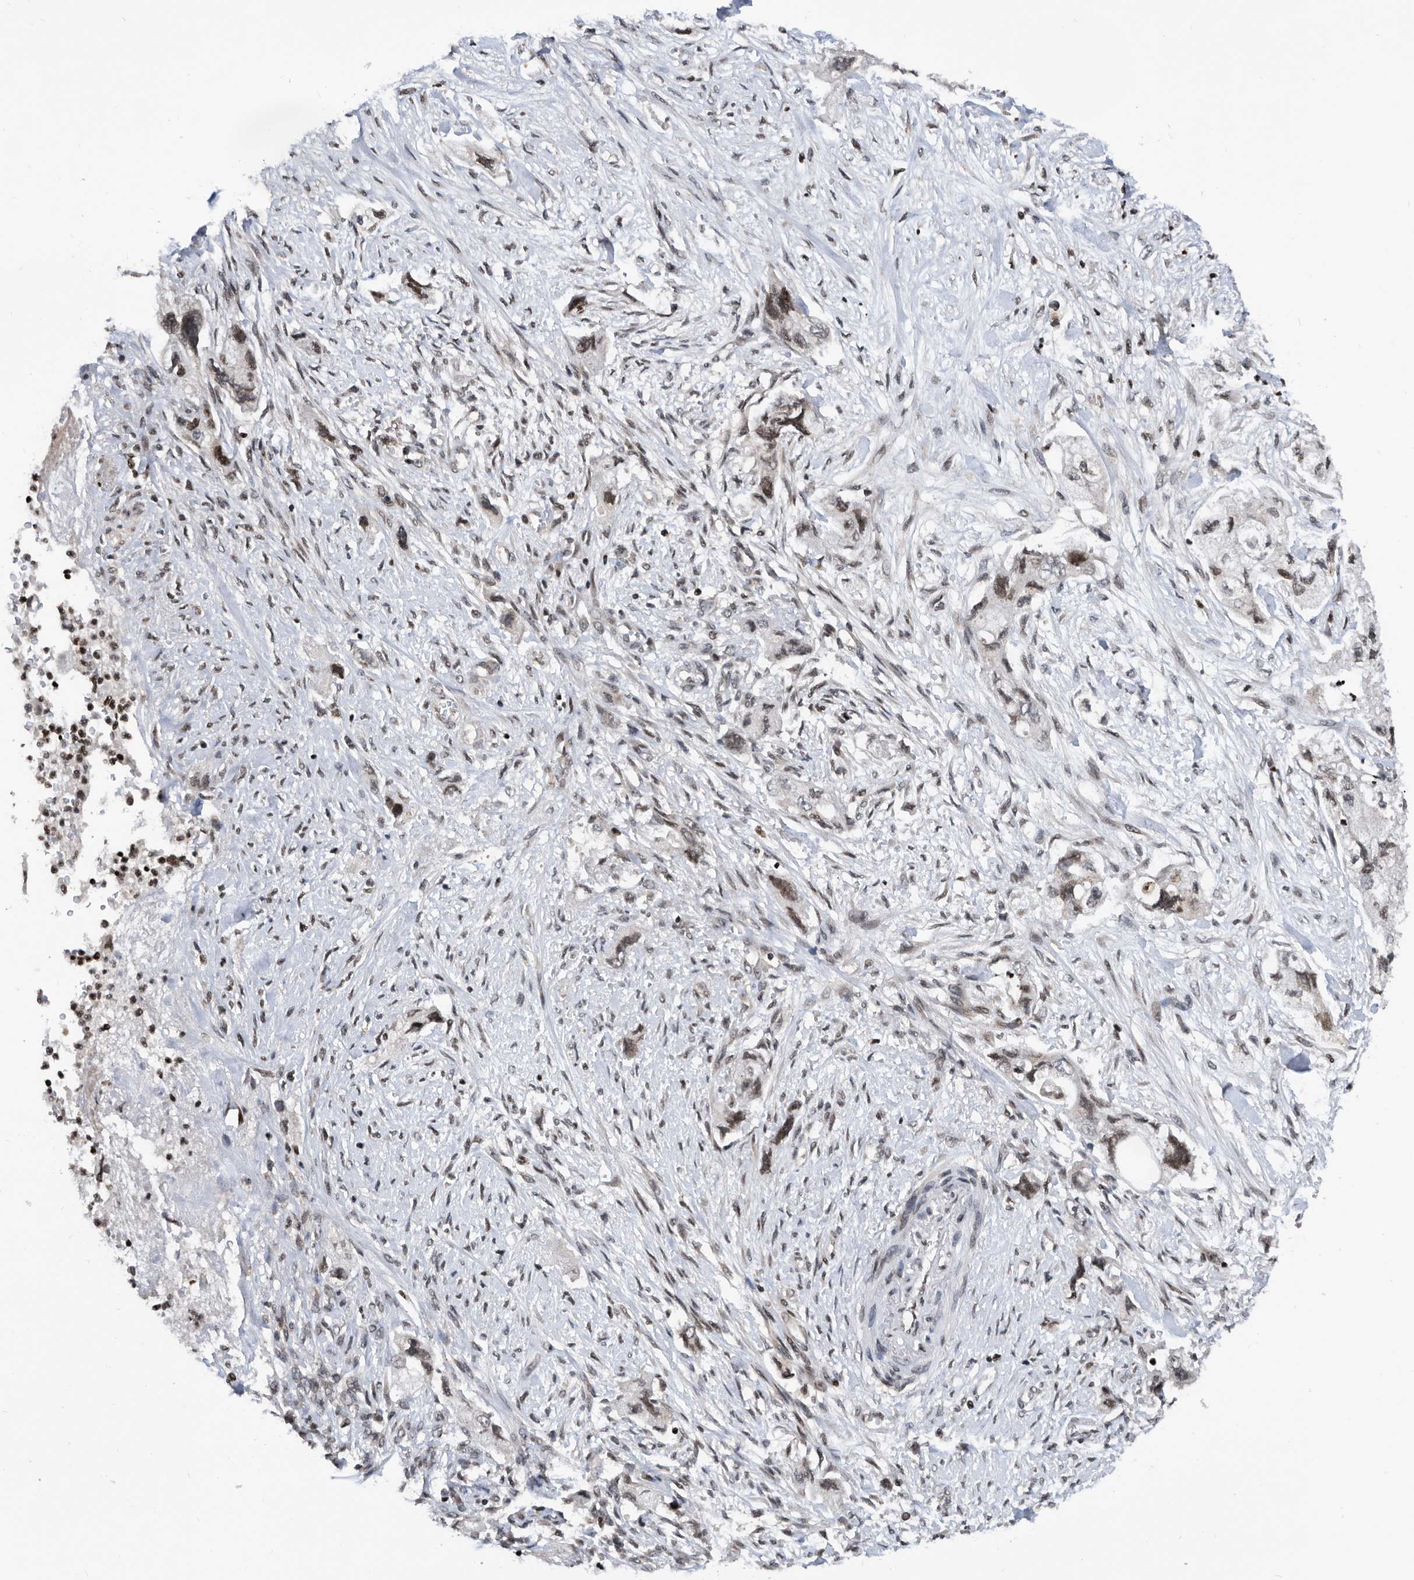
{"staining": {"intensity": "moderate", "quantity": ">75%", "location": "nuclear"}, "tissue": "pancreatic cancer", "cell_type": "Tumor cells", "image_type": "cancer", "snomed": [{"axis": "morphology", "description": "Adenocarcinoma, NOS"}, {"axis": "topography", "description": "Pancreas"}], "caption": "Brown immunohistochemical staining in pancreatic adenocarcinoma demonstrates moderate nuclear expression in approximately >75% of tumor cells.", "gene": "SNRNP48", "patient": {"sex": "female", "age": 73}}